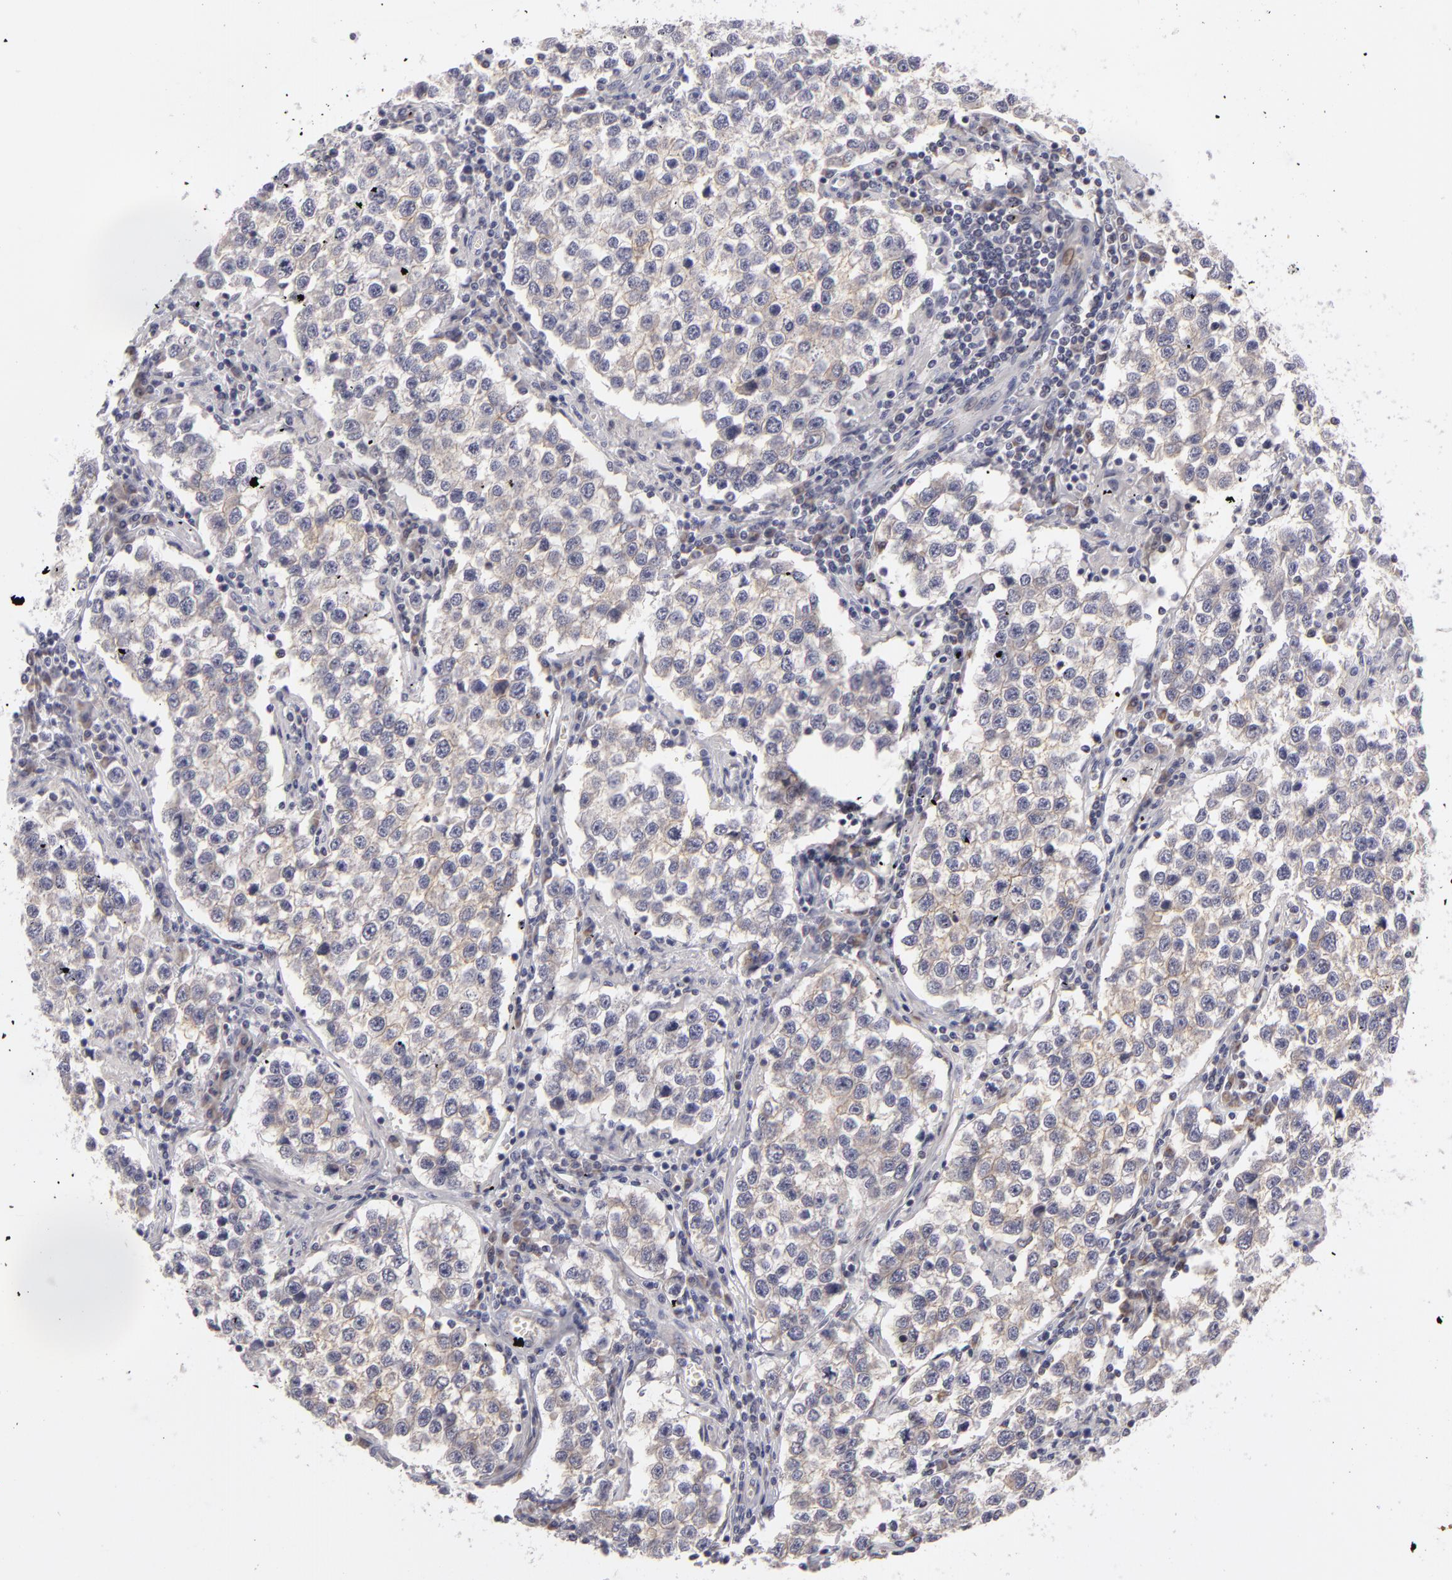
{"staining": {"intensity": "weak", "quantity": "25%-75%", "location": "cytoplasmic/membranous"}, "tissue": "testis cancer", "cell_type": "Tumor cells", "image_type": "cancer", "snomed": [{"axis": "morphology", "description": "Seminoma, NOS"}, {"axis": "topography", "description": "Testis"}], "caption": "Testis seminoma tissue reveals weak cytoplasmic/membranous staining in approximately 25%-75% of tumor cells, visualized by immunohistochemistry.", "gene": "ATP2B3", "patient": {"sex": "male", "age": 36}}